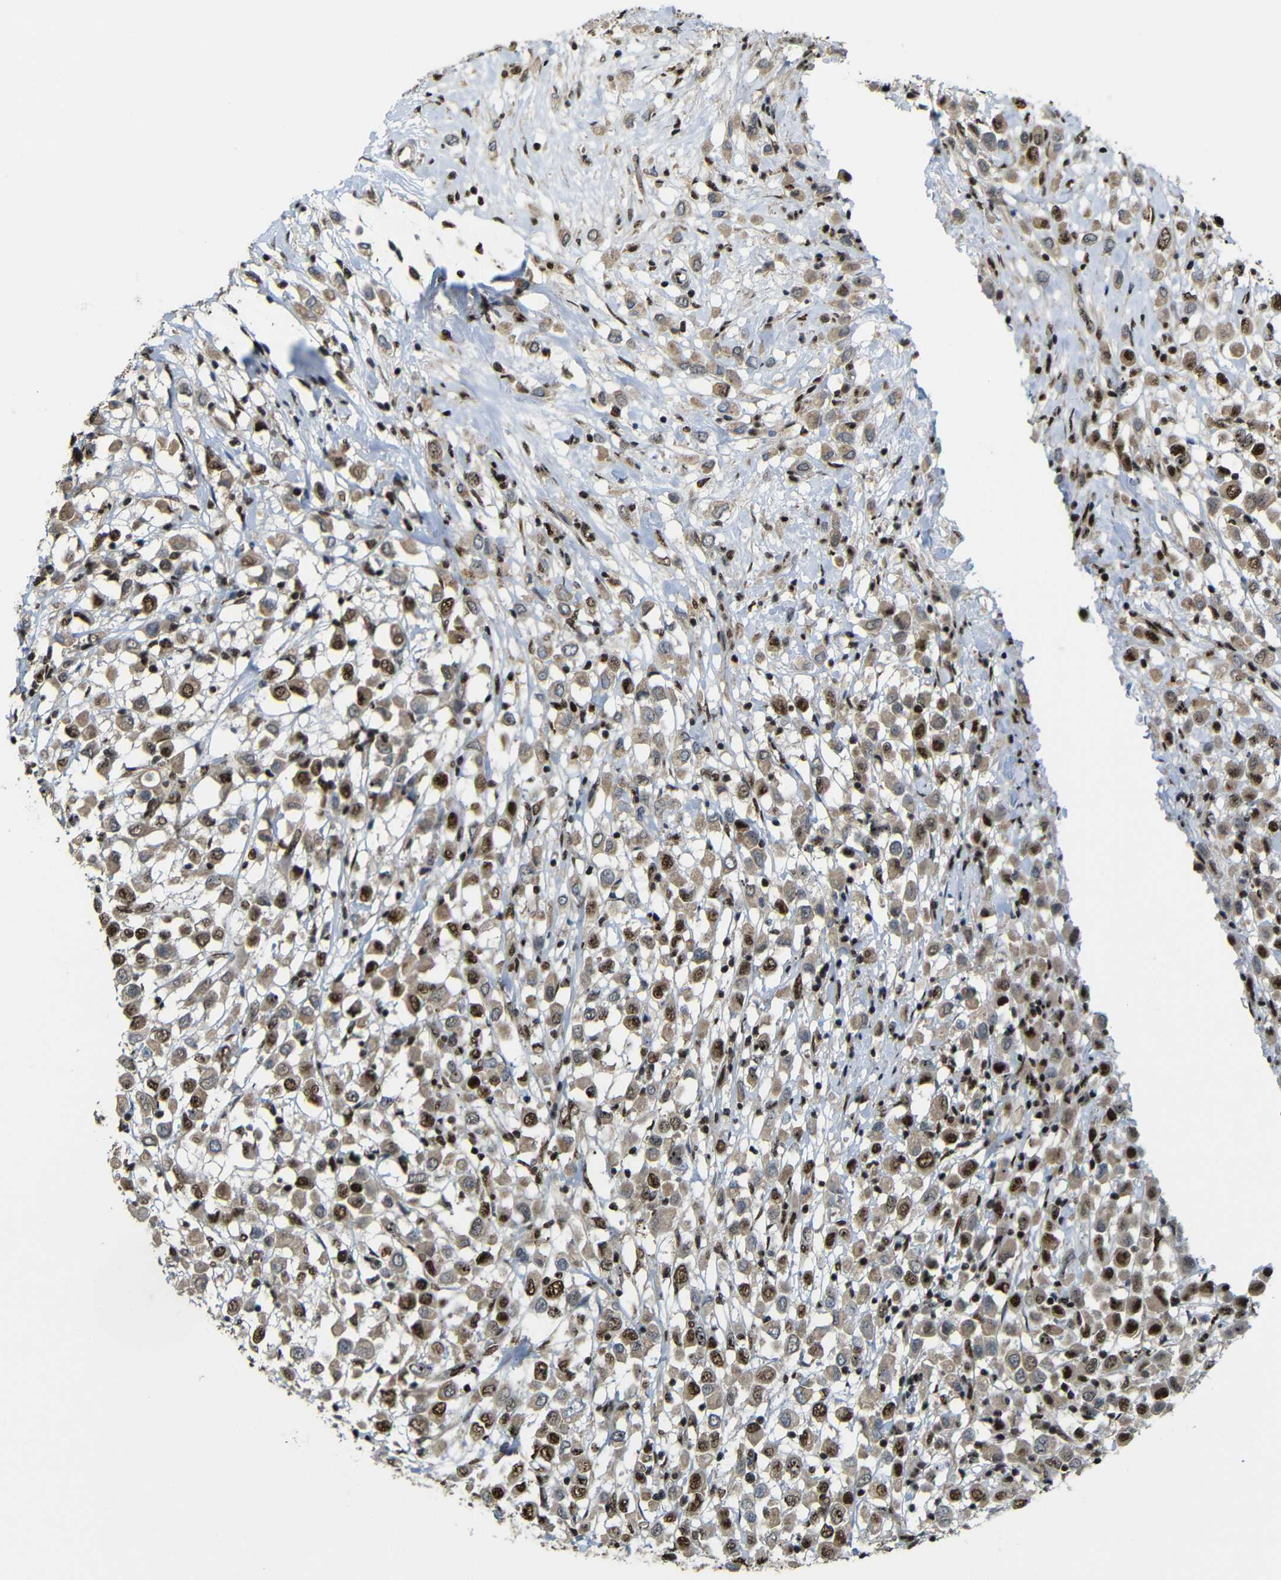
{"staining": {"intensity": "moderate", "quantity": ">75%", "location": "cytoplasmic/membranous,nuclear"}, "tissue": "breast cancer", "cell_type": "Tumor cells", "image_type": "cancer", "snomed": [{"axis": "morphology", "description": "Duct carcinoma"}, {"axis": "topography", "description": "Breast"}], "caption": "IHC (DAB (3,3'-diaminobenzidine)) staining of human breast cancer (invasive ductal carcinoma) displays moderate cytoplasmic/membranous and nuclear protein positivity in approximately >75% of tumor cells. (Stains: DAB (3,3'-diaminobenzidine) in brown, nuclei in blue, Microscopy: brightfield microscopy at high magnification).", "gene": "TCF7L2", "patient": {"sex": "female", "age": 61}}